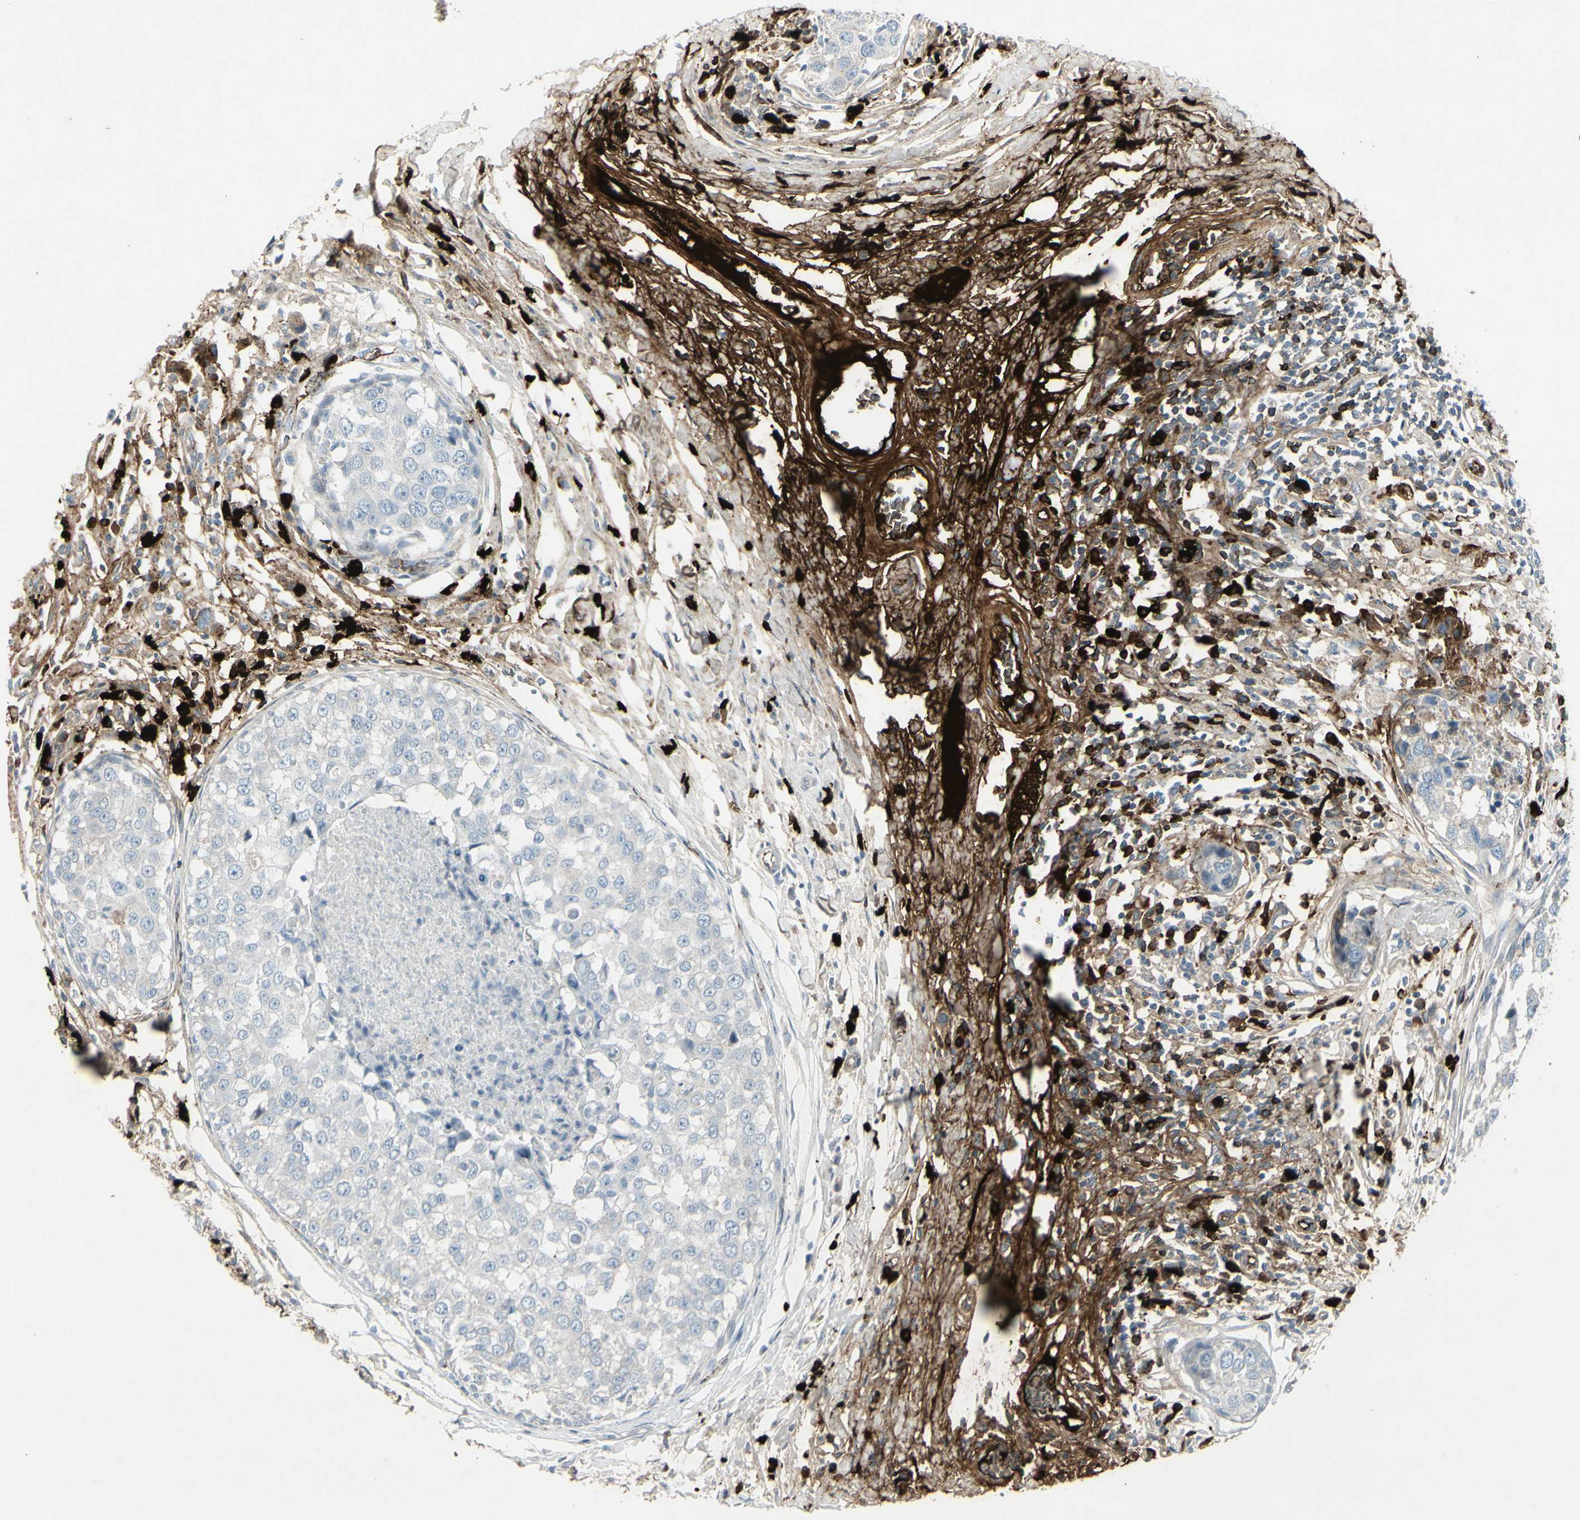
{"staining": {"intensity": "strong", "quantity": "<25%", "location": "cytoplasmic/membranous"}, "tissue": "breast cancer", "cell_type": "Tumor cells", "image_type": "cancer", "snomed": [{"axis": "morphology", "description": "Duct carcinoma"}, {"axis": "topography", "description": "Breast"}], "caption": "Immunohistochemical staining of human breast cancer displays medium levels of strong cytoplasmic/membranous staining in about <25% of tumor cells. (Stains: DAB in brown, nuclei in blue, Microscopy: brightfield microscopy at high magnification).", "gene": "IGHM", "patient": {"sex": "female", "age": 27}}